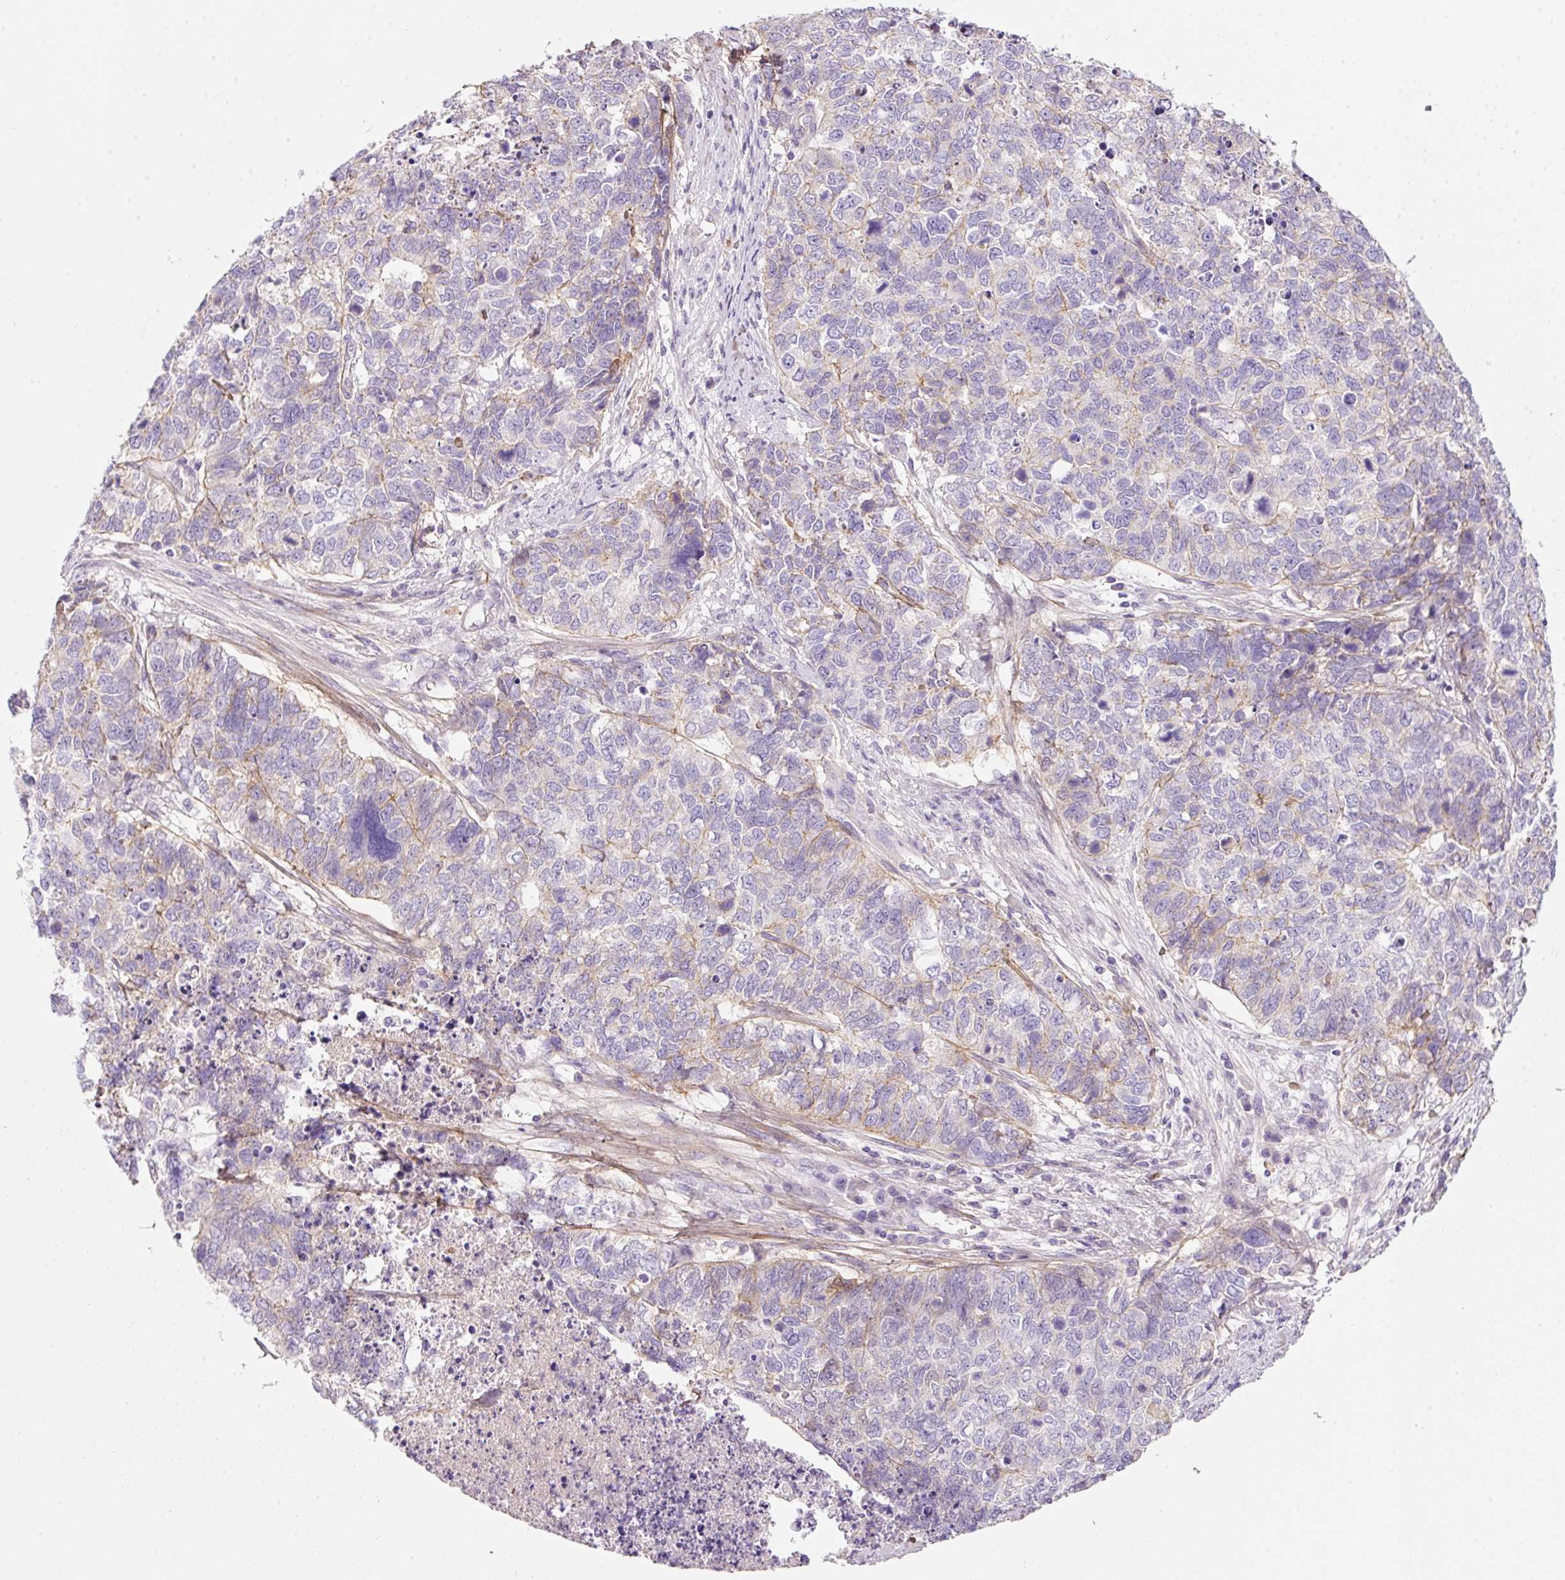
{"staining": {"intensity": "negative", "quantity": "none", "location": "none"}, "tissue": "cervical cancer", "cell_type": "Tumor cells", "image_type": "cancer", "snomed": [{"axis": "morphology", "description": "Squamous cell carcinoma, NOS"}, {"axis": "topography", "description": "Cervix"}], "caption": "Tumor cells are negative for brown protein staining in cervical cancer (squamous cell carcinoma). (DAB immunohistochemistry with hematoxylin counter stain).", "gene": "SOS2", "patient": {"sex": "female", "age": 63}}